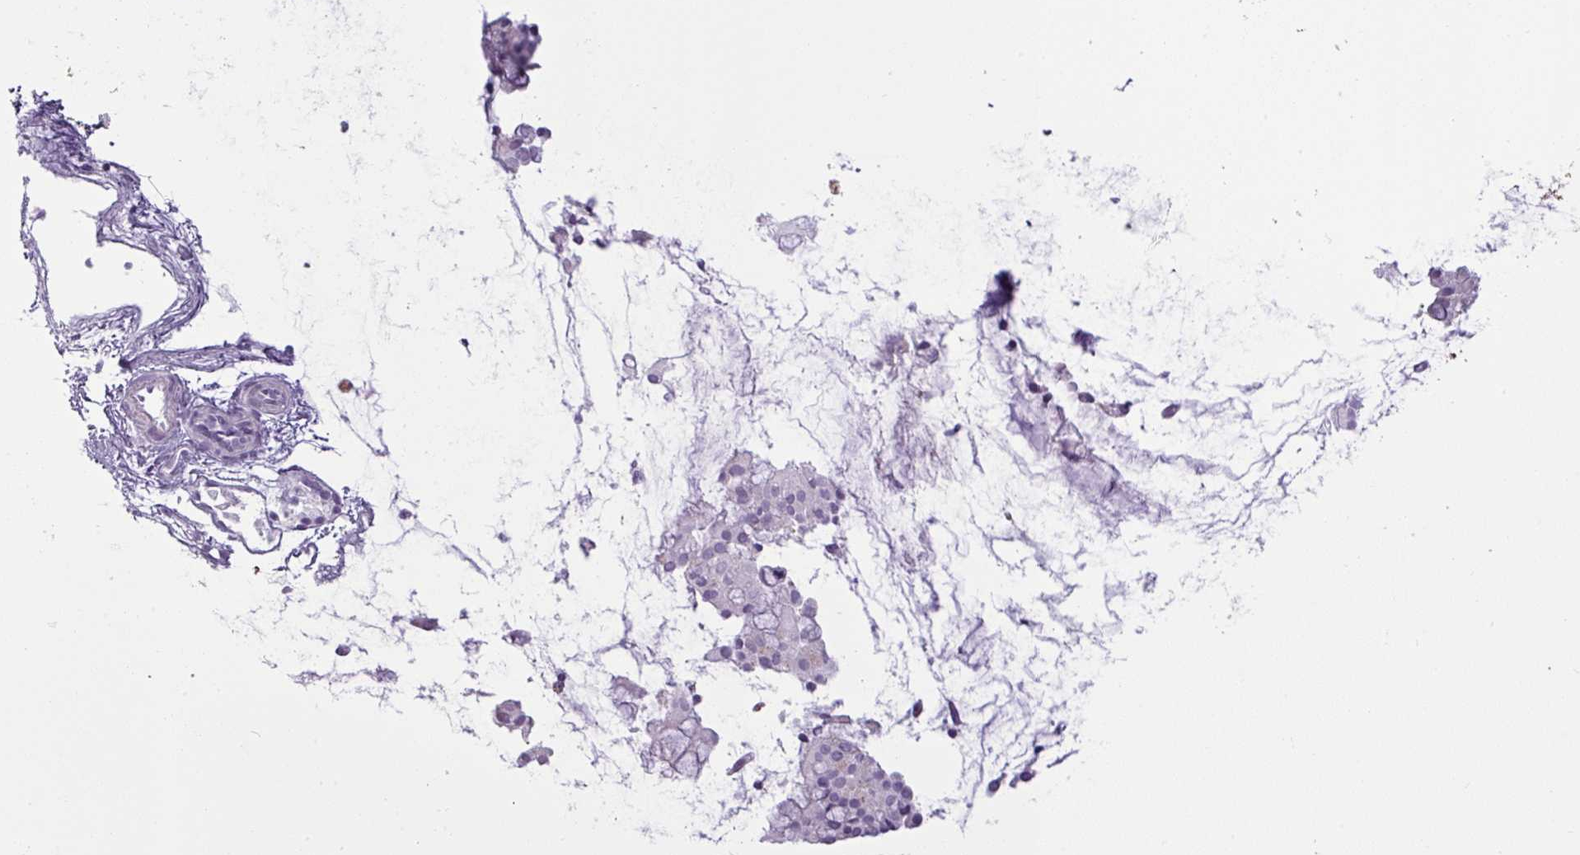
{"staining": {"intensity": "negative", "quantity": "none", "location": "none"}, "tissue": "nasopharynx", "cell_type": "Respiratory epithelial cells", "image_type": "normal", "snomed": [{"axis": "morphology", "description": "Normal tissue, NOS"}, {"axis": "topography", "description": "Nasopharynx"}], "caption": "Nasopharynx stained for a protein using immunohistochemistry displays no staining respiratory epithelial cells.", "gene": "CDH16", "patient": {"sex": "female", "age": 62}}